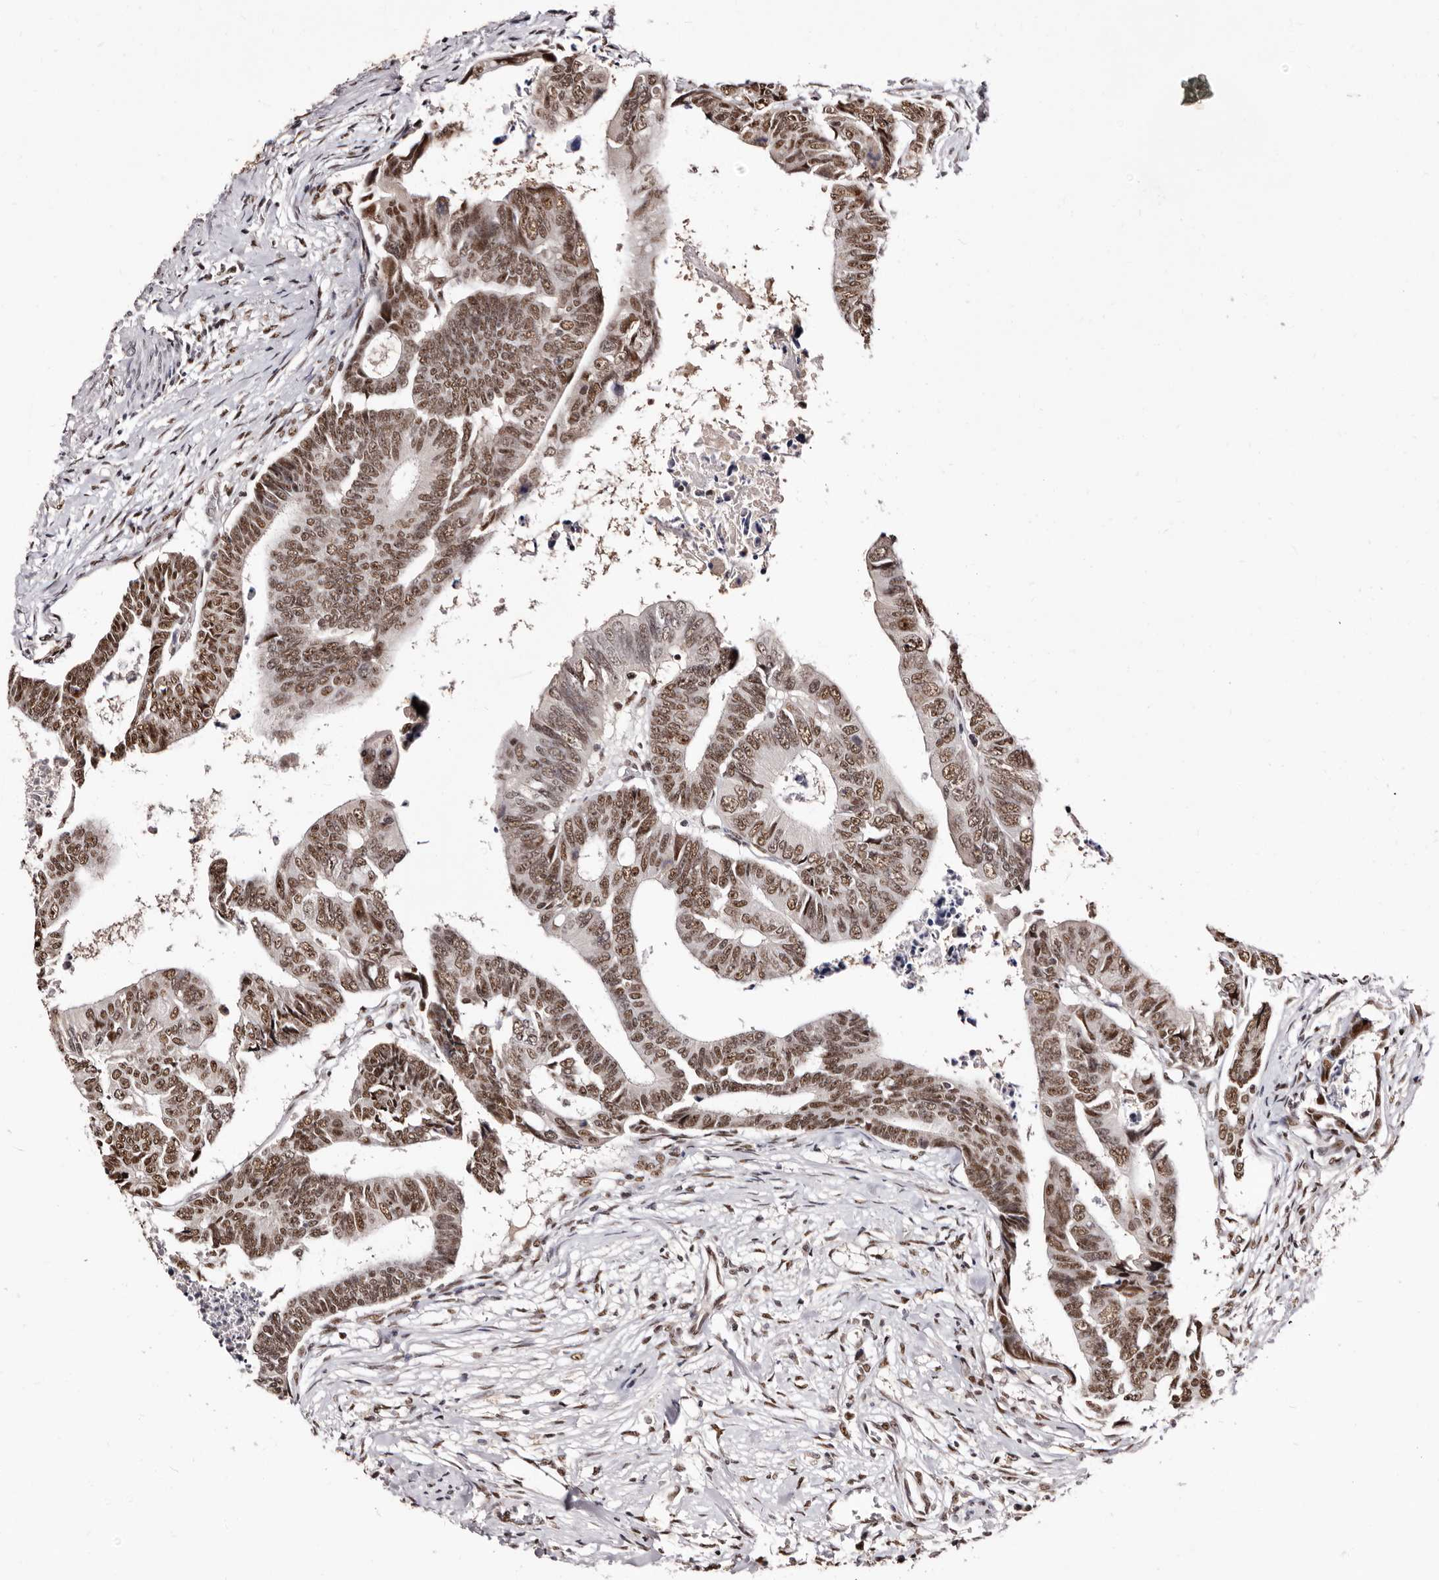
{"staining": {"intensity": "moderate", "quantity": ">75%", "location": "nuclear"}, "tissue": "colorectal cancer", "cell_type": "Tumor cells", "image_type": "cancer", "snomed": [{"axis": "morphology", "description": "Adenocarcinoma, NOS"}, {"axis": "topography", "description": "Rectum"}], "caption": "Immunohistochemical staining of human colorectal cancer shows moderate nuclear protein positivity in about >75% of tumor cells.", "gene": "ANAPC11", "patient": {"sex": "female", "age": 65}}